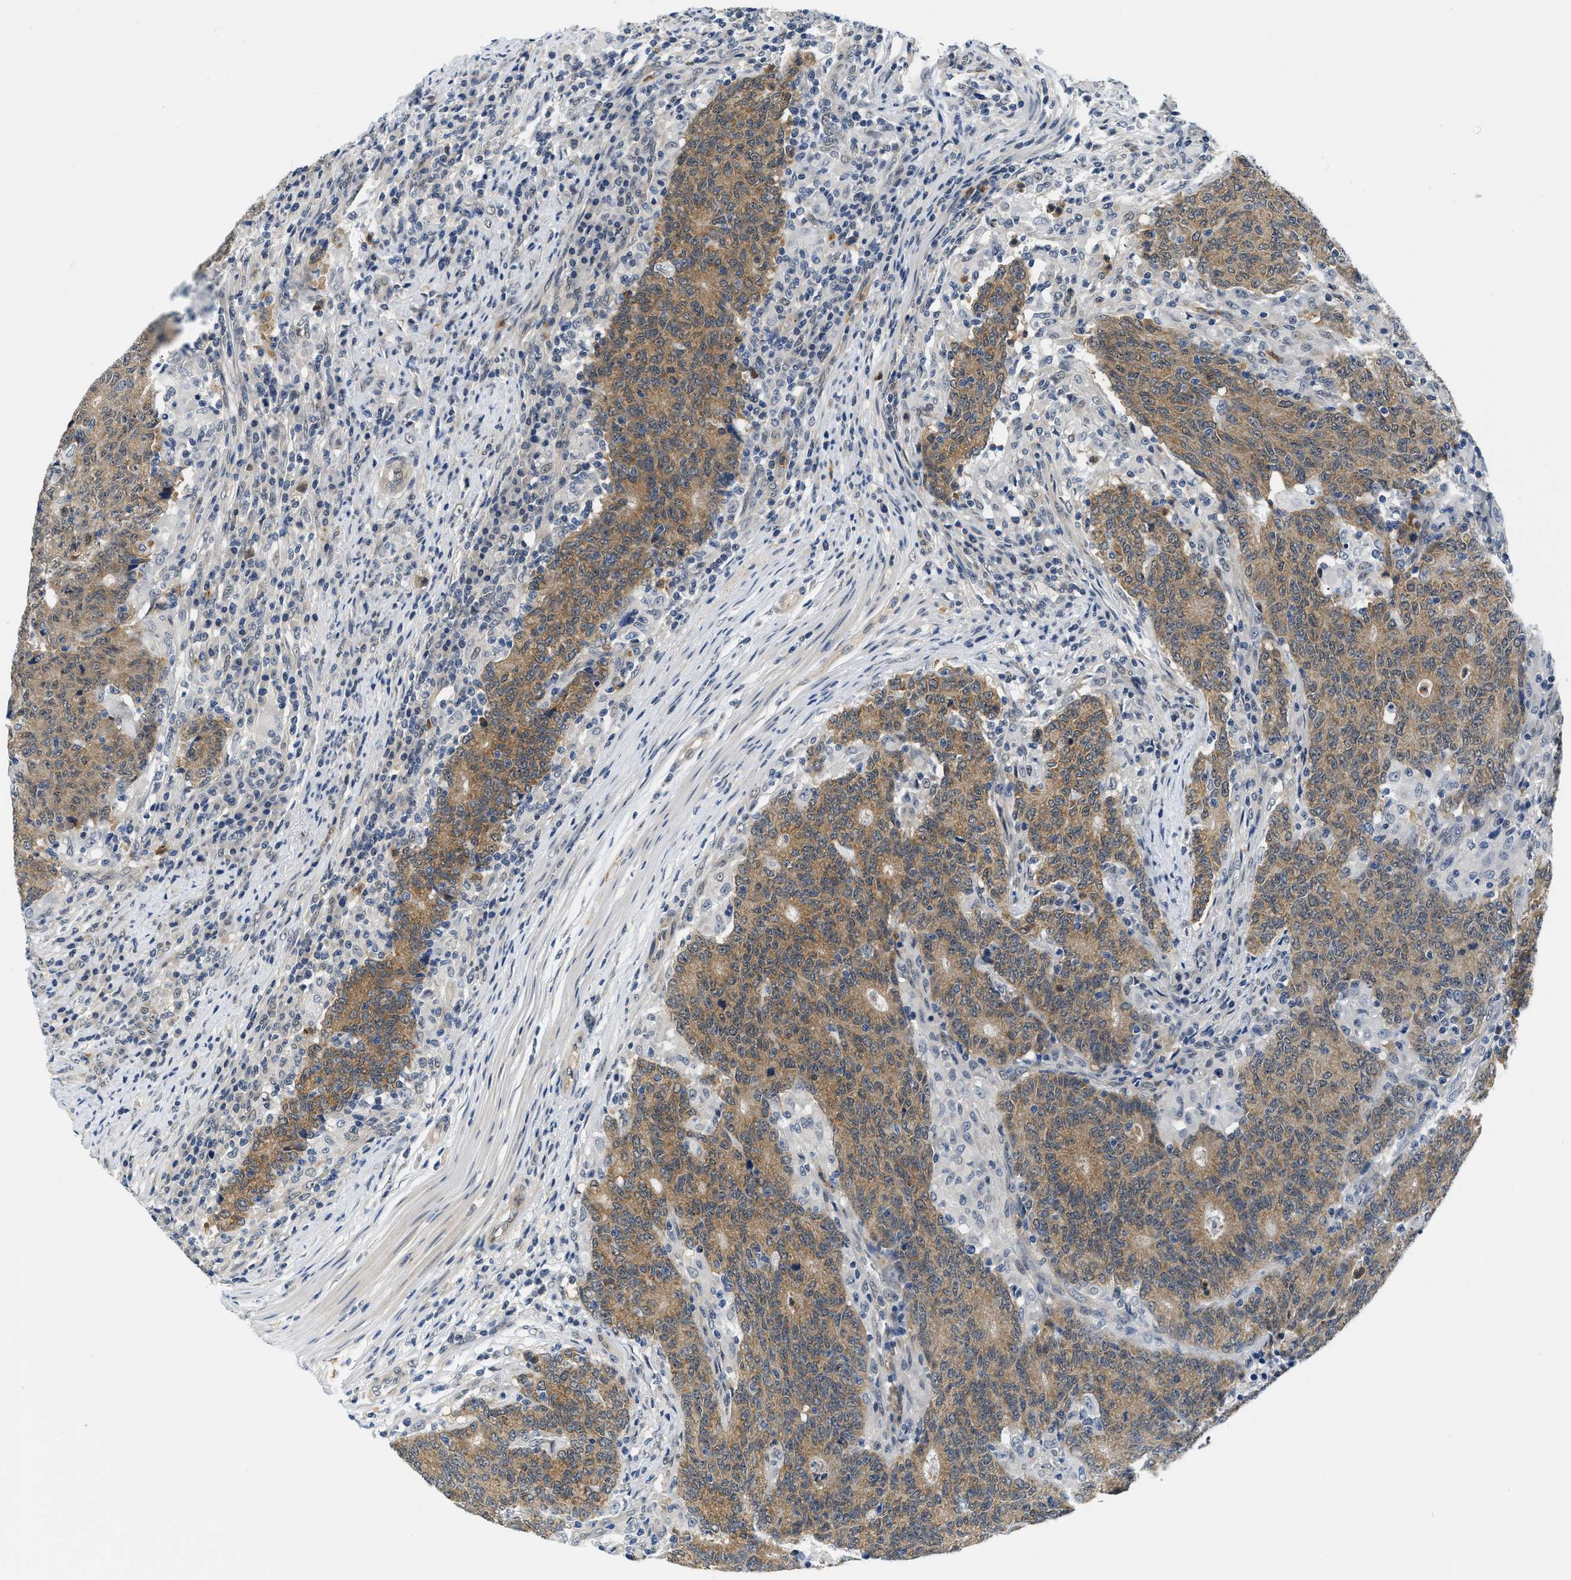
{"staining": {"intensity": "moderate", "quantity": ">75%", "location": "cytoplasmic/membranous"}, "tissue": "colorectal cancer", "cell_type": "Tumor cells", "image_type": "cancer", "snomed": [{"axis": "morphology", "description": "Normal tissue, NOS"}, {"axis": "morphology", "description": "Adenocarcinoma, NOS"}, {"axis": "topography", "description": "Colon"}], "caption": "Moderate cytoplasmic/membranous protein positivity is seen in about >75% of tumor cells in adenocarcinoma (colorectal).", "gene": "SMAD4", "patient": {"sex": "female", "age": 75}}